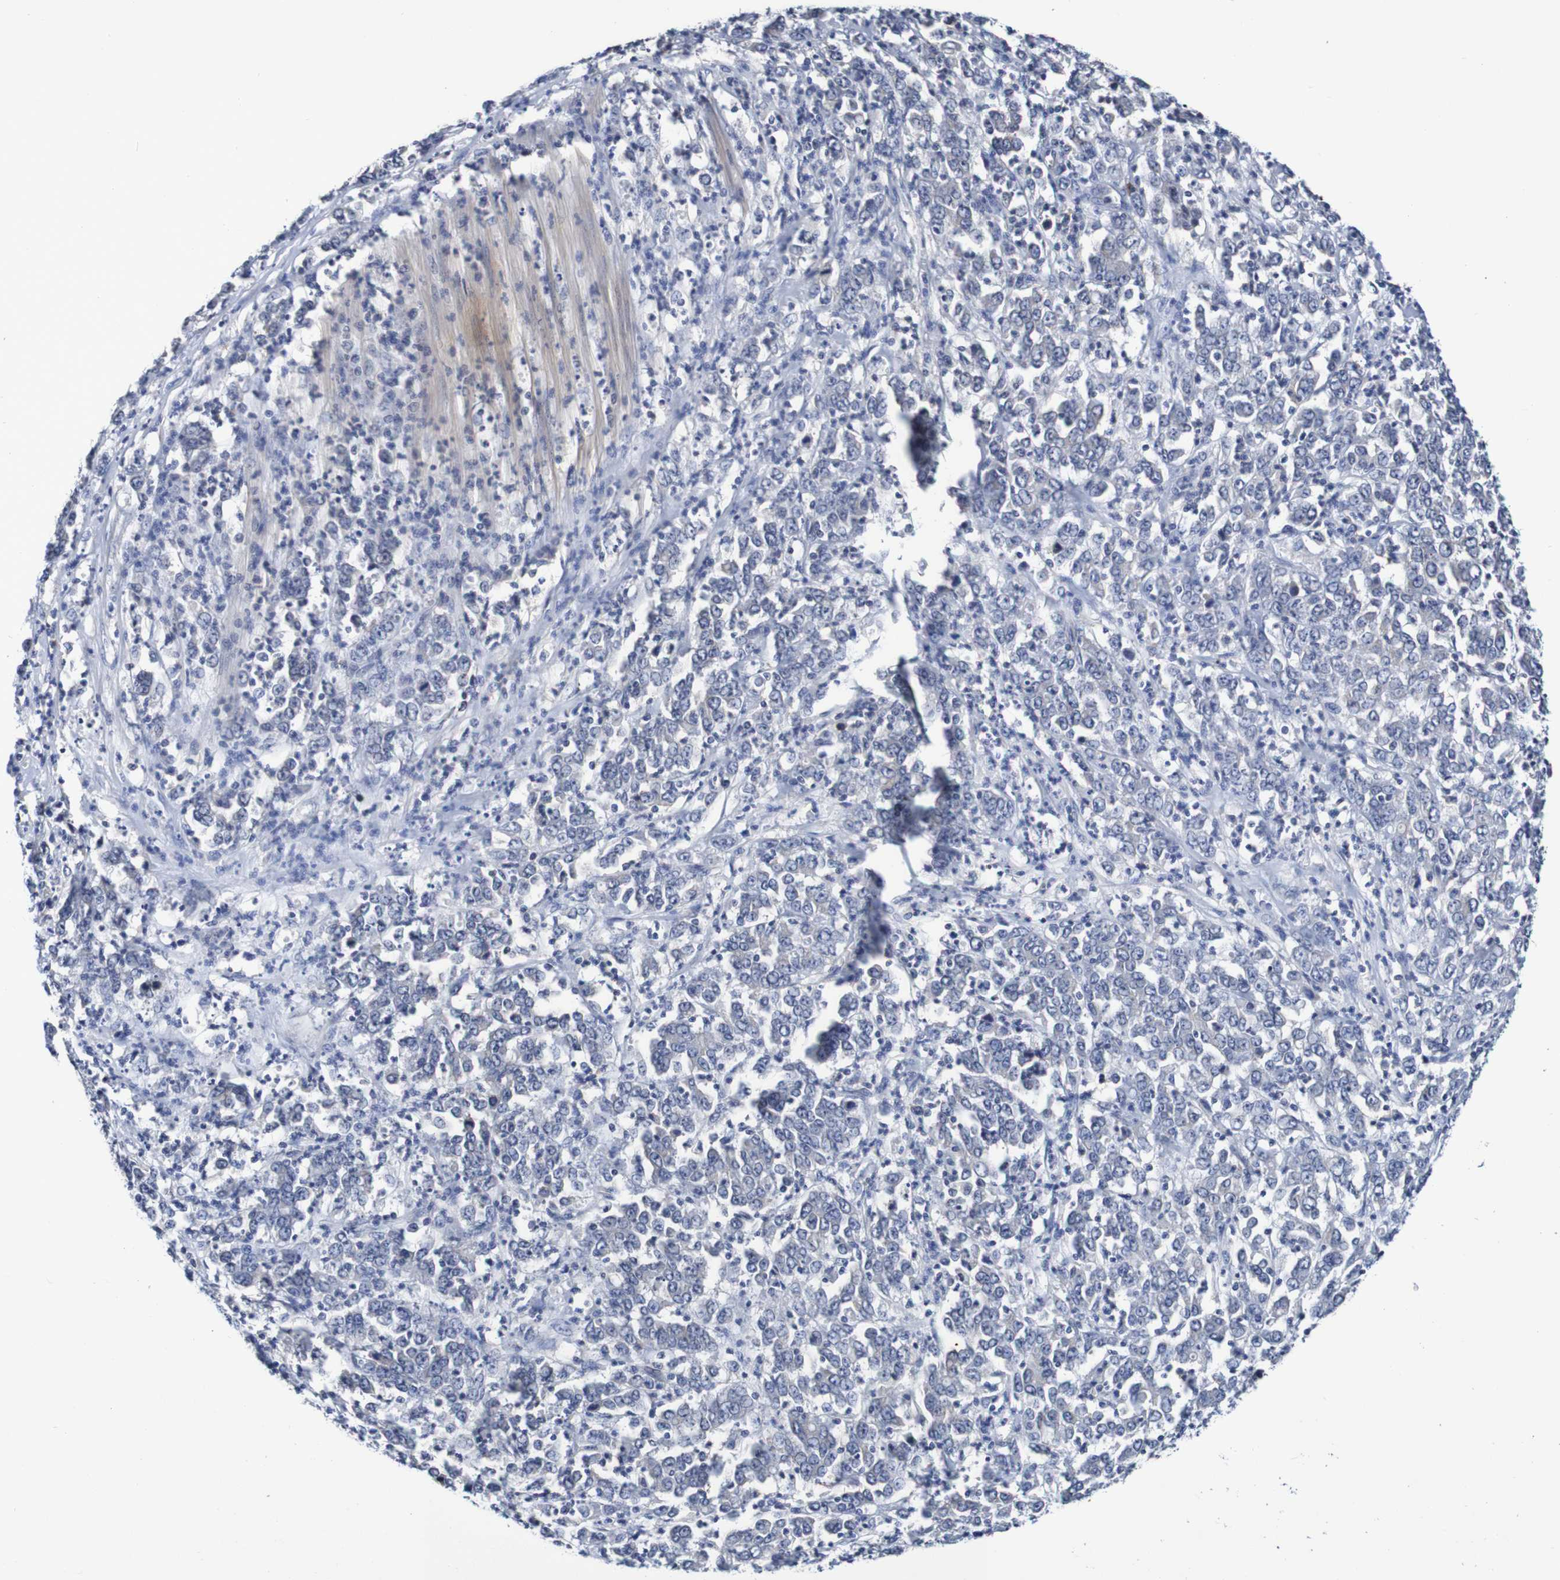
{"staining": {"intensity": "negative", "quantity": "none", "location": "none"}, "tissue": "stomach cancer", "cell_type": "Tumor cells", "image_type": "cancer", "snomed": [{"axis": "morphology", "description": "Adenocarcinoma, NOS"}, {"axis": "topography", "description": "Stomach, lower"}], "caption": "High magnification brightfield microscopy of adenocarcinoma (stomach) stained with DAB (3,3'-diaminobenzidine) (brown) and counterstained with hematoxylin (blue): tumor cells show no significant positivity.", "gene": "ACVR1C", "patient": {"sex": "female", "age": 71}}